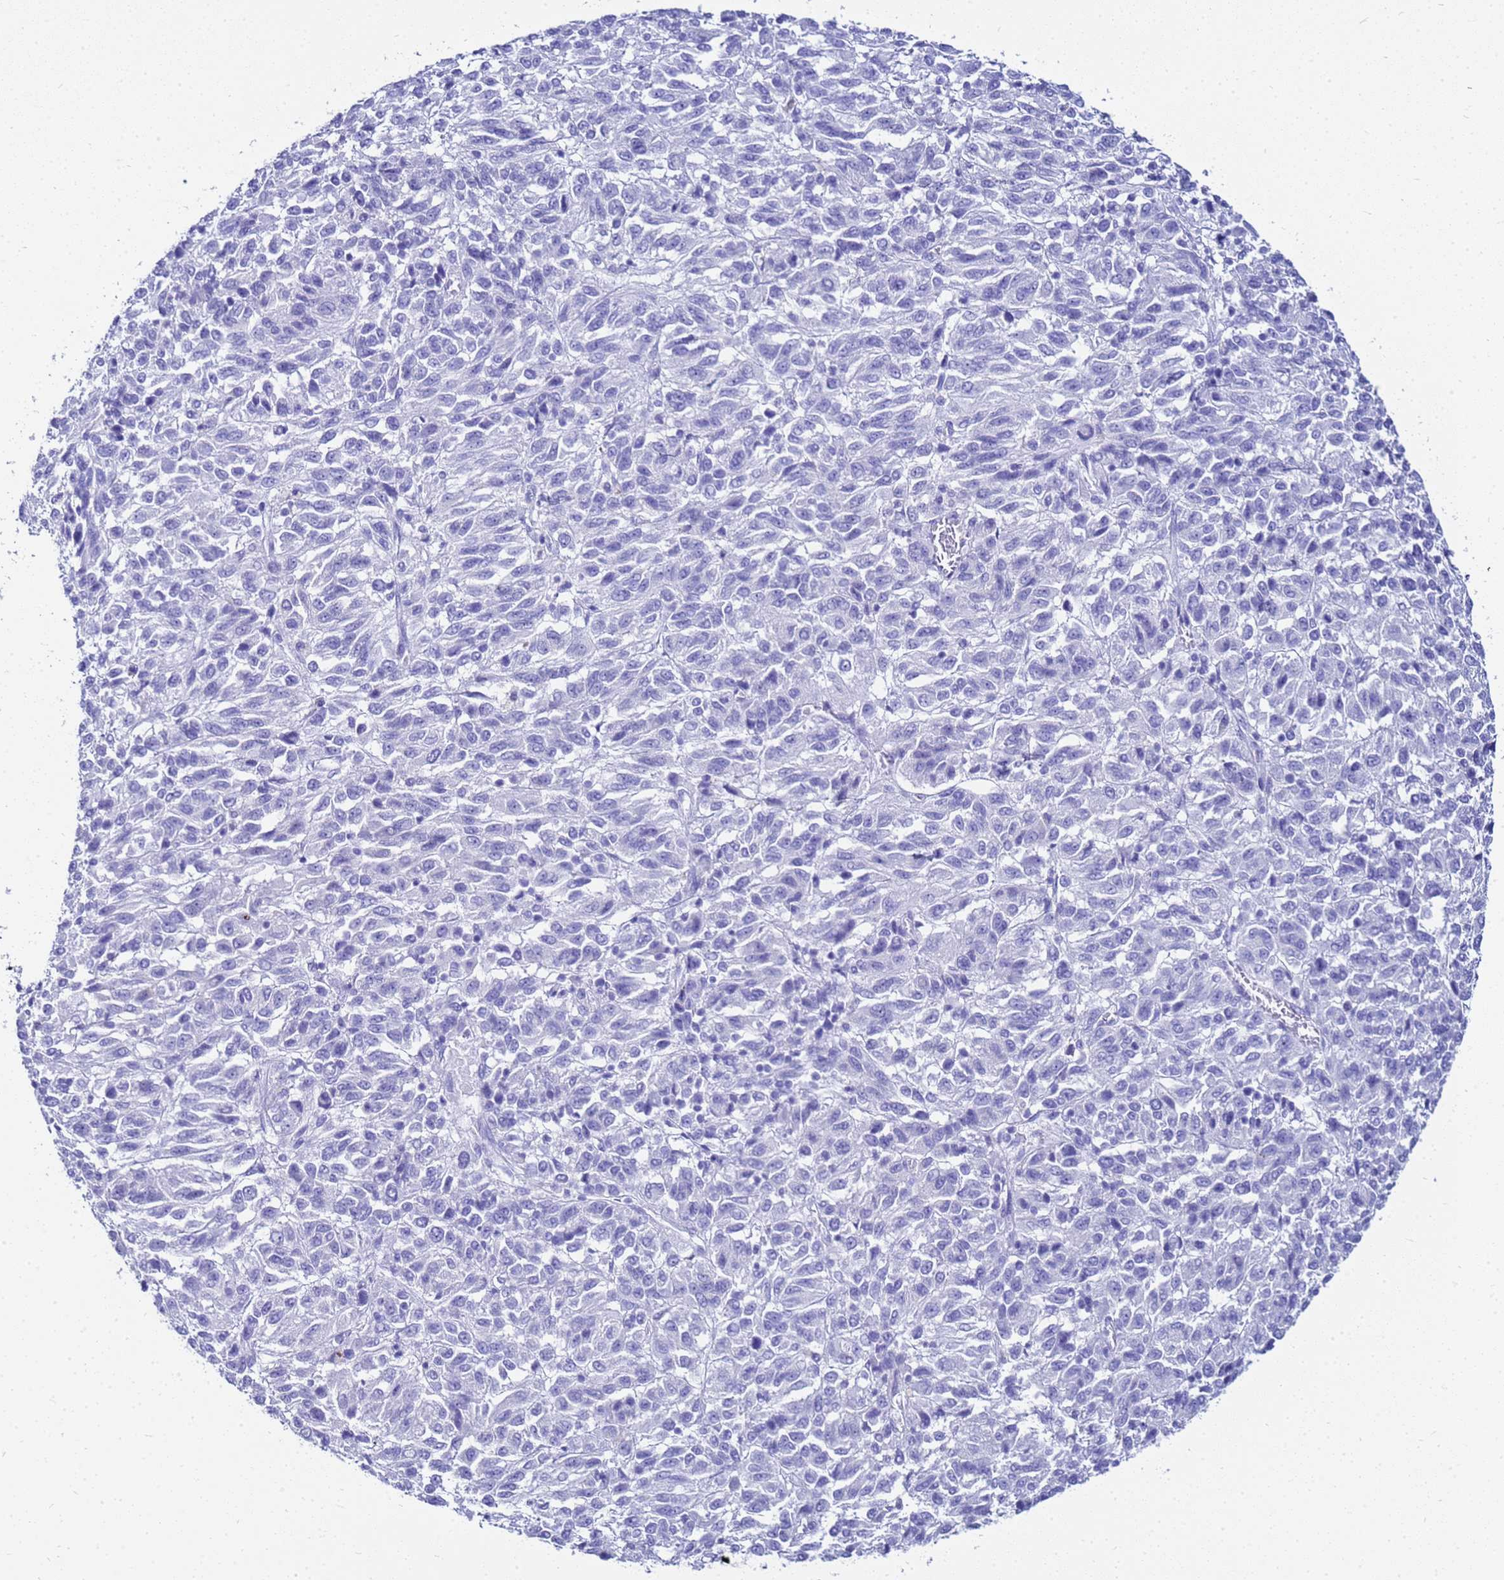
{"staining": {"intensity": "negative", "quantity": "none", "location": "none"}, "tissue": "melanoma", "cell_type": "Tumor cells", "image_type": "cancer", "snomed": [{"axis": "morphology", "description": "Malignant melanoma, Metastatic site"}, {"axis": "topography", "description": "Lung"}], "caption": "This photomicrograph is of melanoma stained with immunohistochemistry (IHC) to label a protein in brown with the nuclei are counter-stained blue. There is no expression in tumor cells.", "gene": "CKB", "patient": {"sex": "male", "age": 64}}